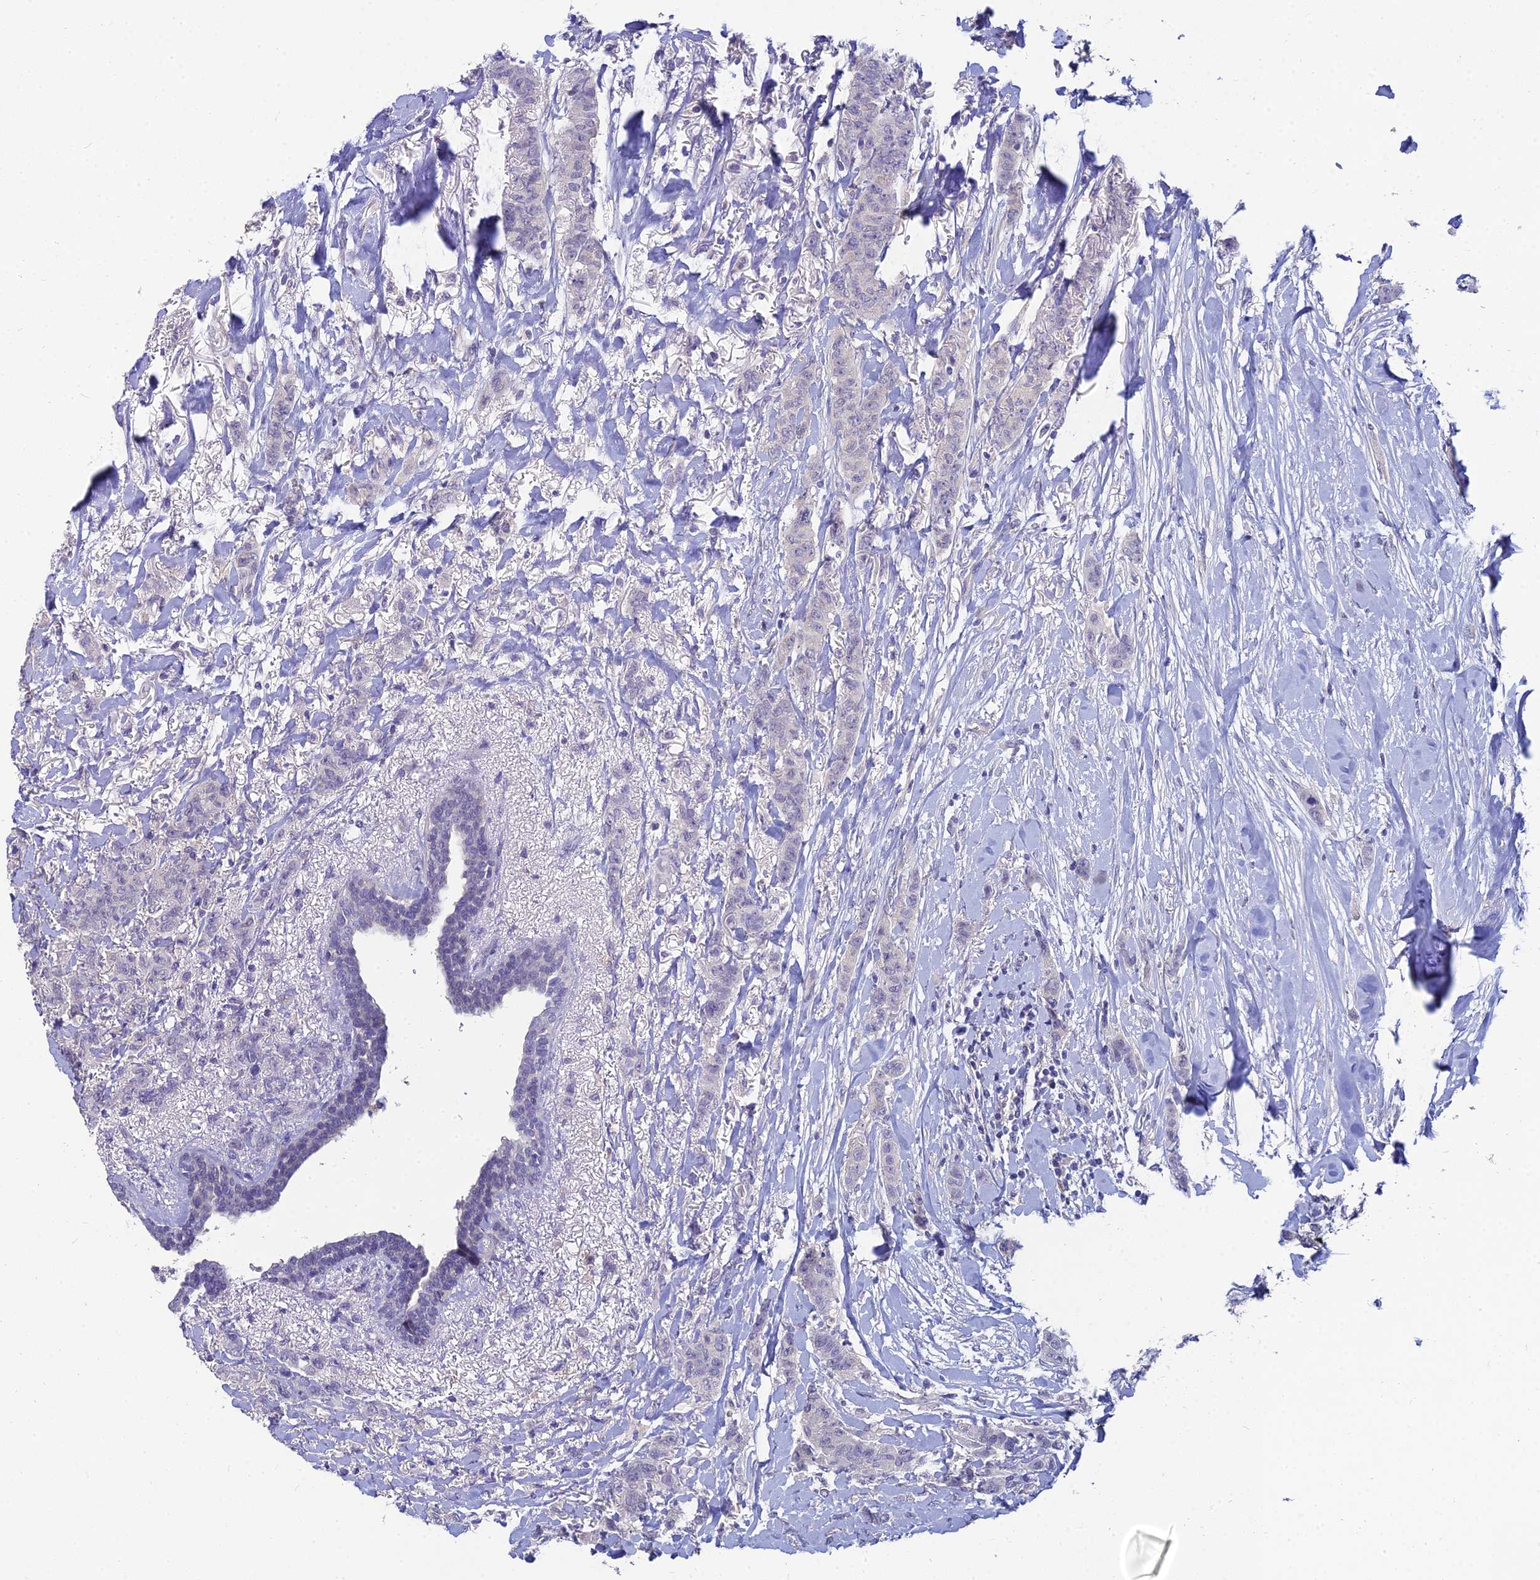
{"staining": {"intensity": "negative", "quantity": "none", "location": "none"}, "tissue": "breast cancer", "cell_type": "Tumor cells", "image_type": "cancer", "snomed": [{"axis": "morphology", "description": "Duct carcinoma"}, {"axis": "topography", "description": "Breast"}], "caption": "This is a micrograph of immunohistochemistry (IHC) staining of breast cancer, which shows no expression in tumor cells.", "gene": "NPY", "patient": {"sex": "female", "age": 40}}